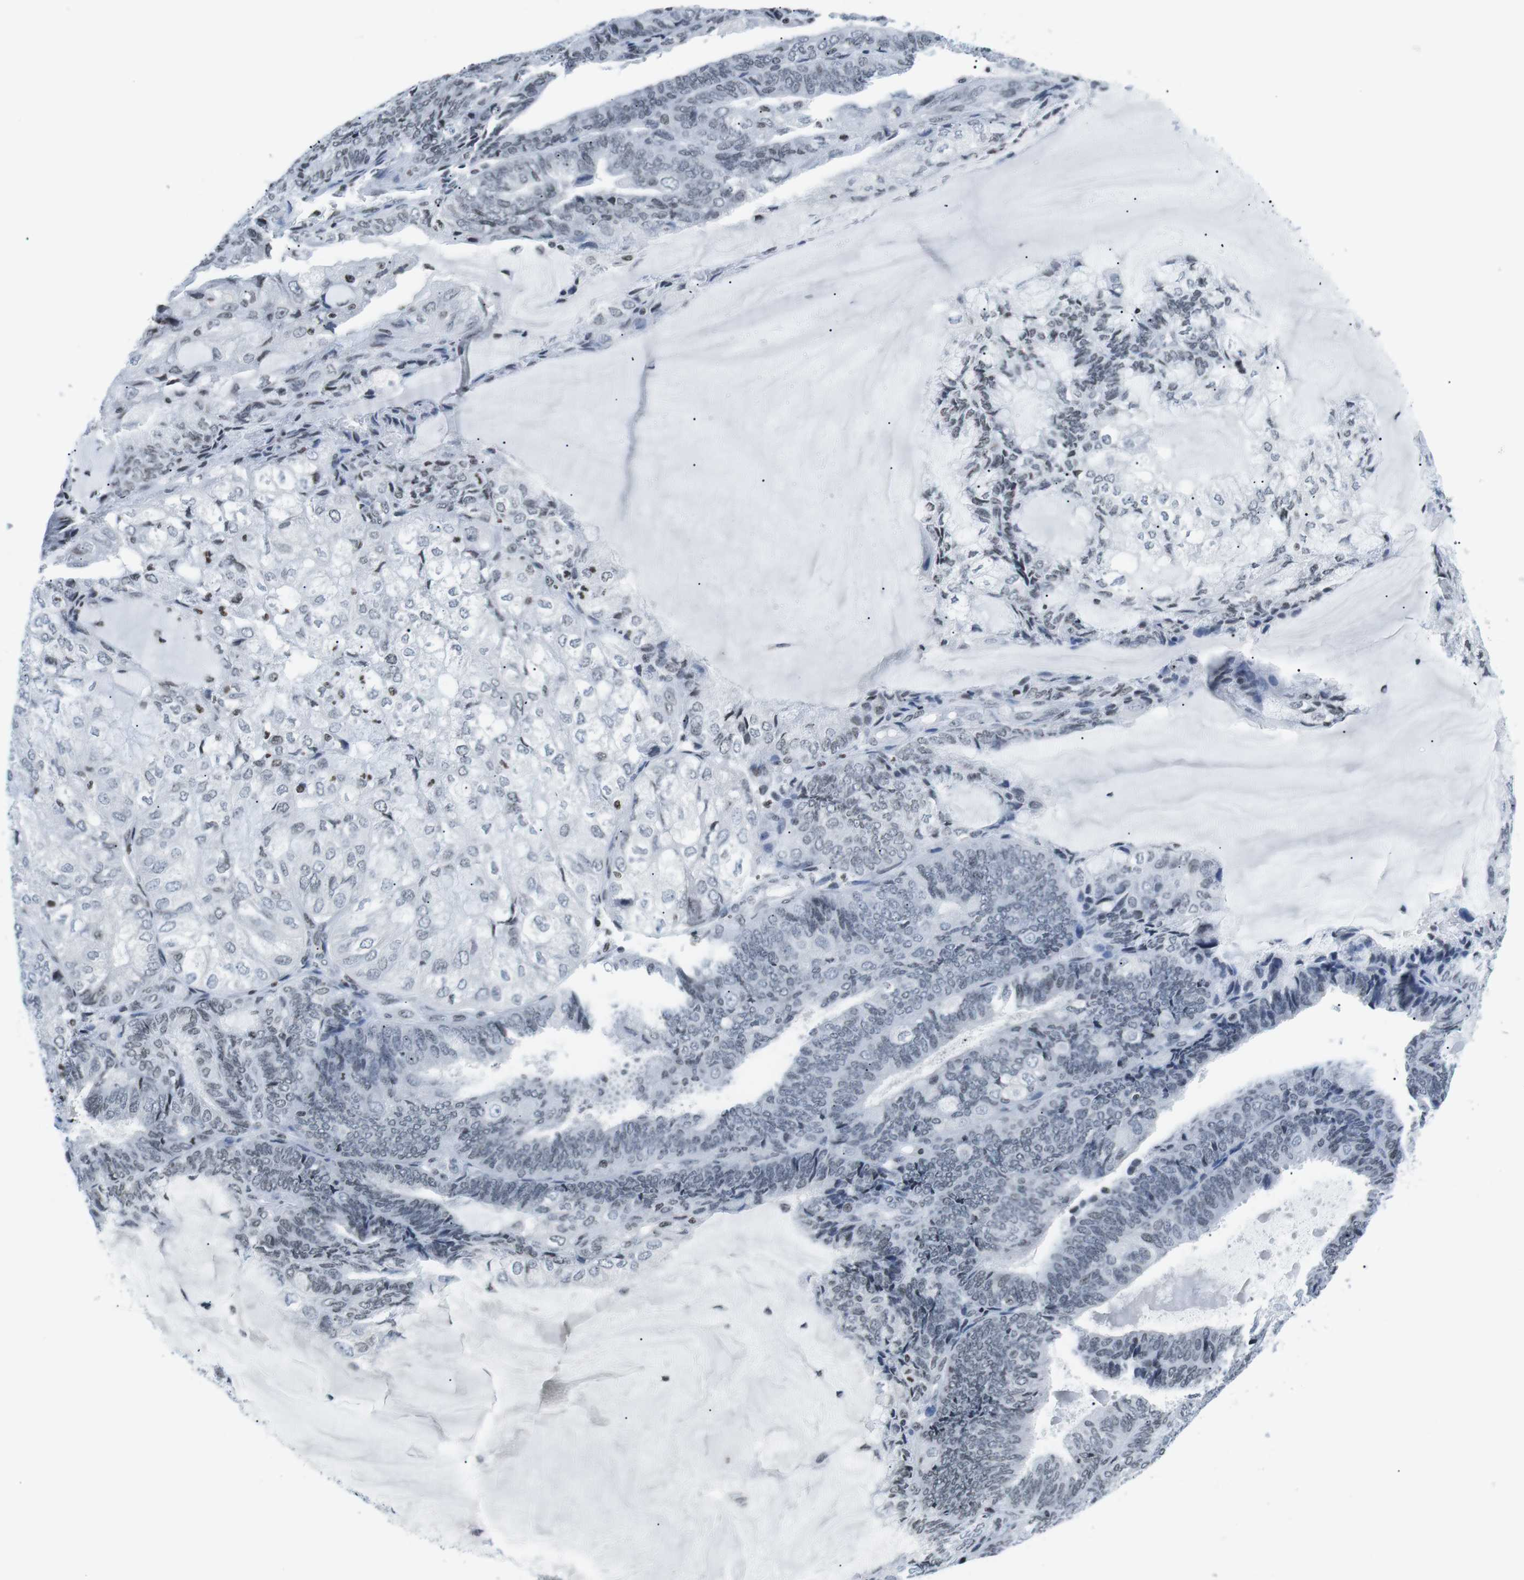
{"staining": {"intensity": "negative", "quantity": "none", "location": "none"}, "tissue": "endometrial cancer", "cell_type": "Tumor cells", "image_type": "cancer", "snomed": [{"axis": "morphology", "description": "Adenocarcinoma, NOS"}, {"axis": "topography", "description": "Endometrium"}], "caption": "High magnification brightfield microscopy of endometrial cancer (adenocarcinoma) stained with DAB (brown) and counterstained with hematoxylin (blue): tumor cells show no significant expression.", "gene": "E2F2", "patient": {"sex": "female", "age": 81}}